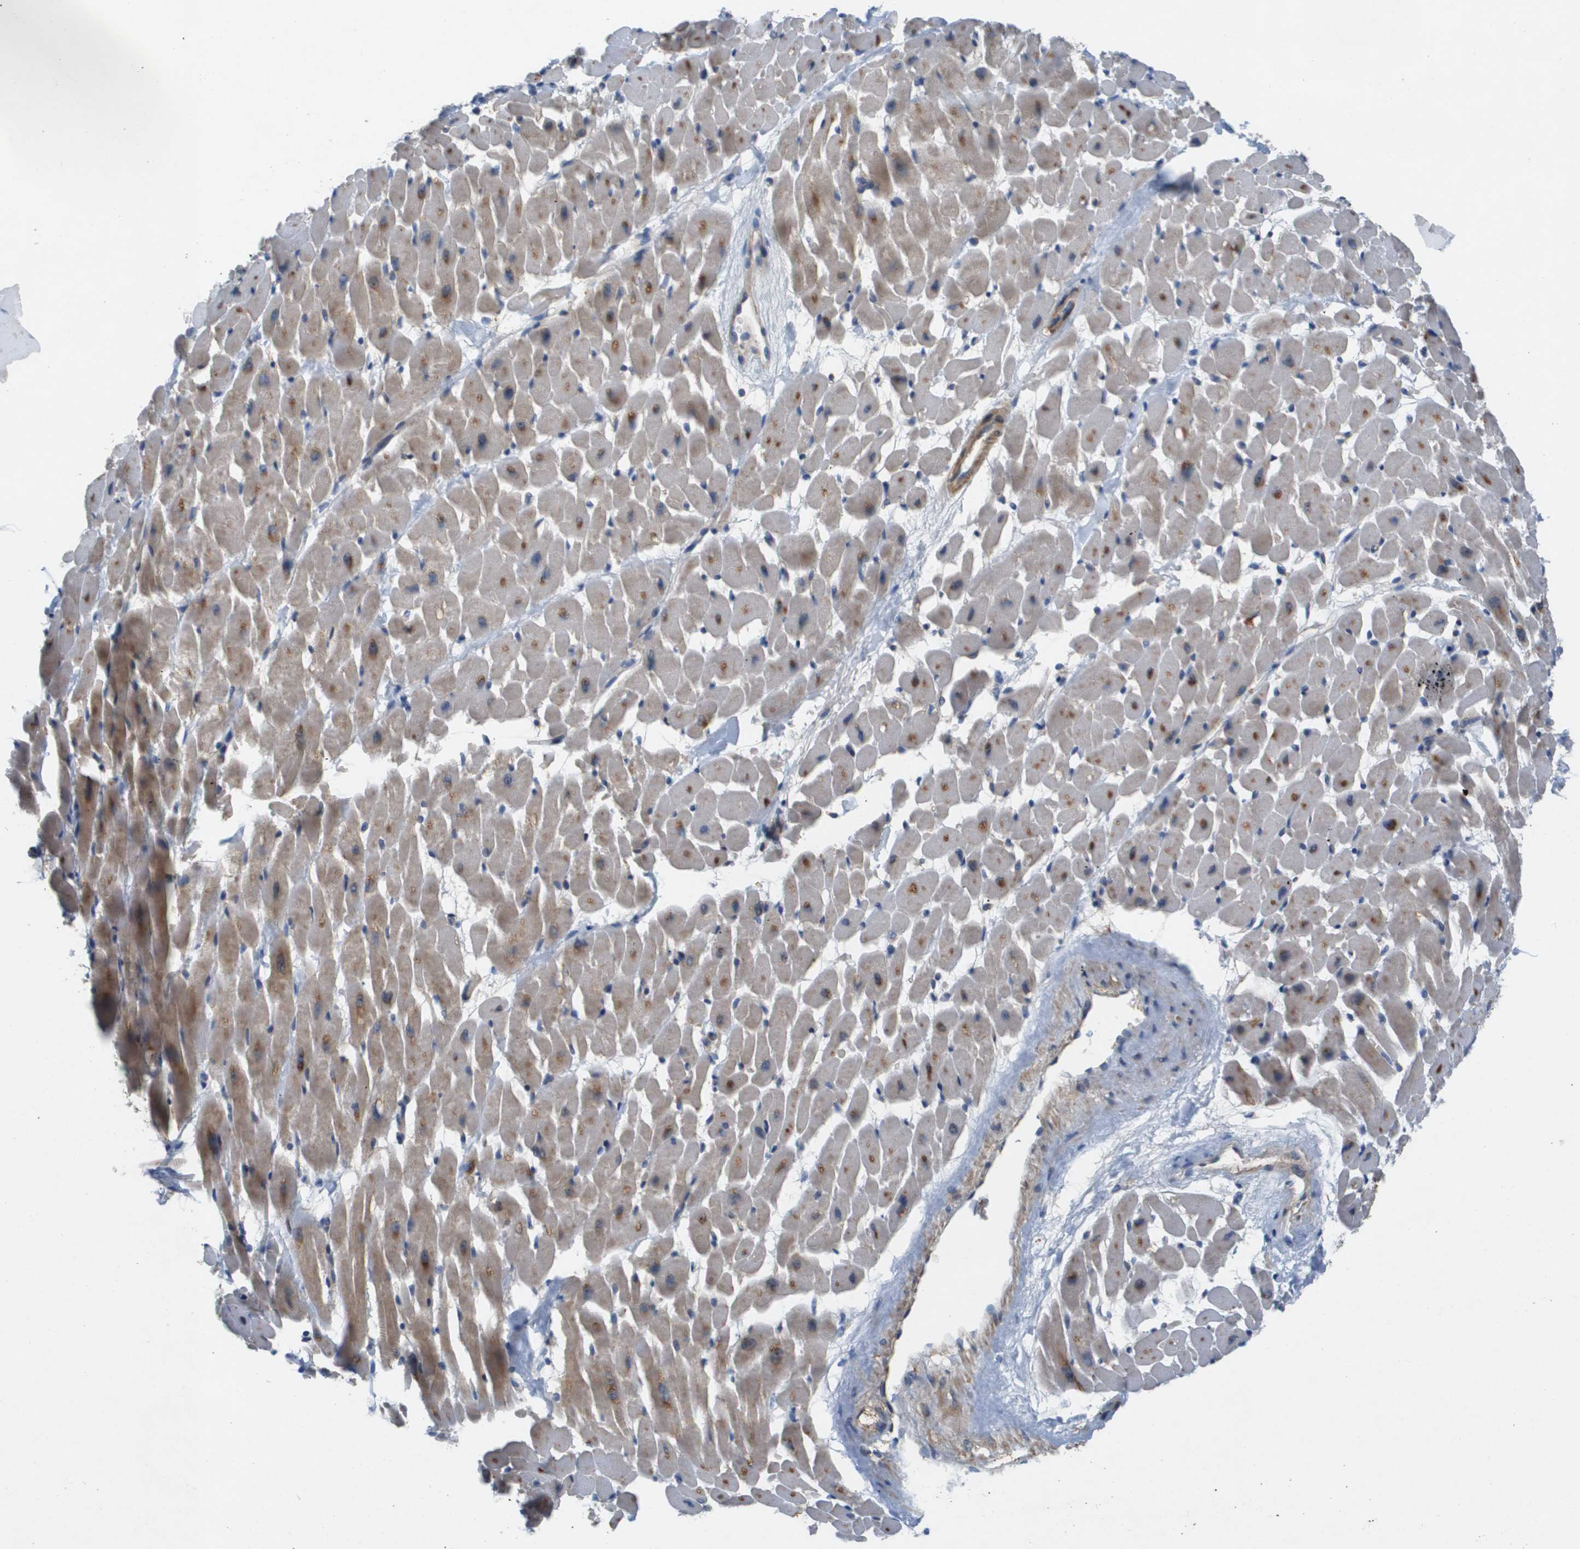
{"staining": {"intensity": "moderate", "quantity": "<25%", "location": "cytoplasmic/membranous"}, "tissue": "heart muscle", "cell_type": "Cardiomyocytes", "image_type": "normal", "snomed": [{"axis": "morphology", "description": "Normal tissue, NOS"}, {"axis": "topography", "description": "Heart"}], "caption": "DAB (3,3'-diaminobenzidine) immunohistochemical staining of unremarkable heart muscle reveals moderate cytoplasmic/membranous protein positivity in about <25% of cardiomyocytes. Nuclei are stained in blue.", "gene": "B3GNT5", "patient": {"sex": "male", "age": 45}}